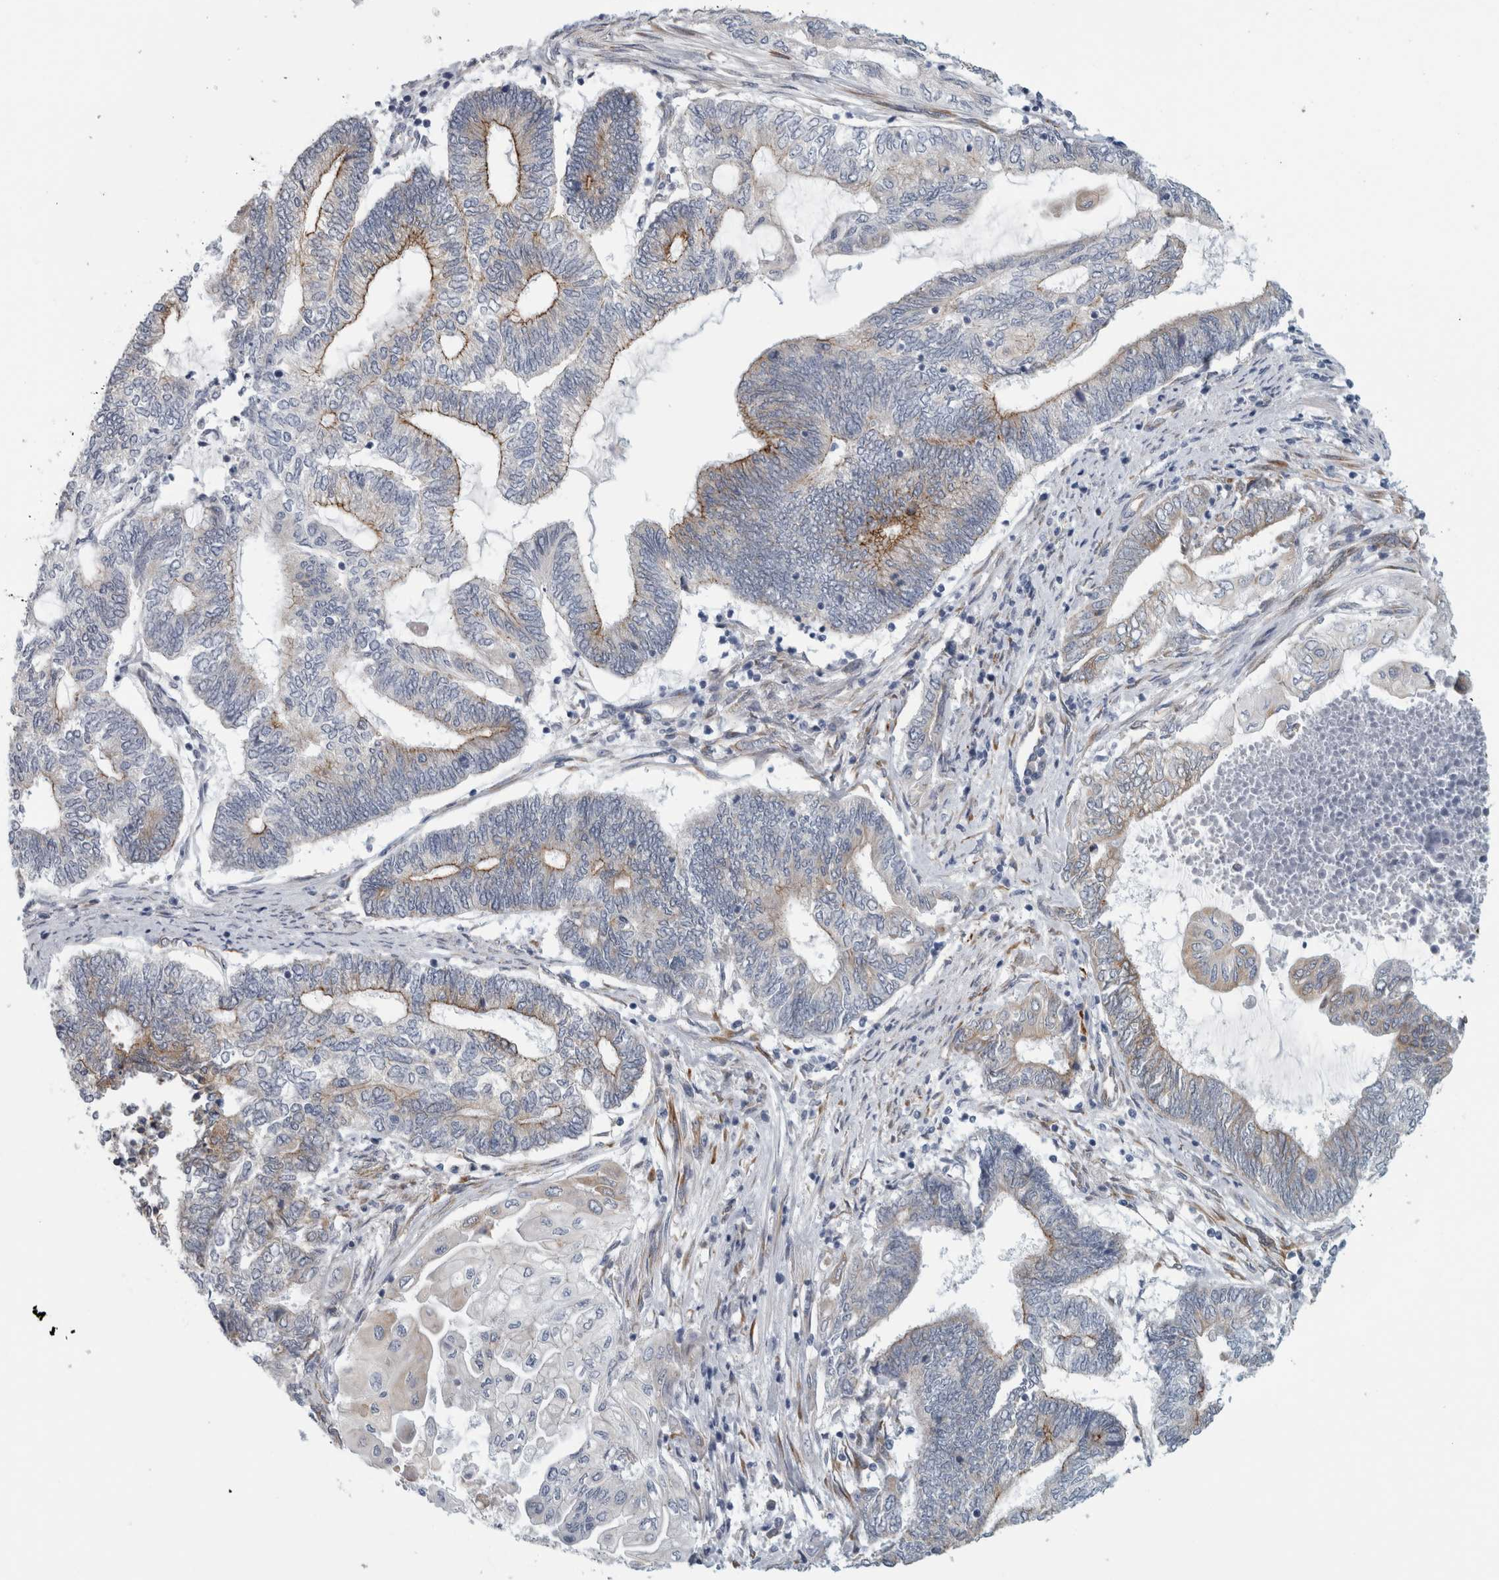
{"staining": {"intensity": "weak", "quantity": "<25%", "location": "cytoplasmic/membranous"}, "tissue": "endometrial cancer", "cell_type": "Tumor cells", "image_type": "cancer", "snomed": [{"axis": "morphology", "description": "Adenocarcinoma, NOS"}, {"axis": "topography", "description": "Uterus"}, {"axis": "topography", "description": "Endometrium"}], "caption": "The histopathology image demonstrates no staining of tumor cells in endometrial adenocarcinoma. (Immunohistochemistry, brightfield microscopy, high magnification).", "gene": "B3GNT3", "patient": {"sex": "female", "age": 70}}